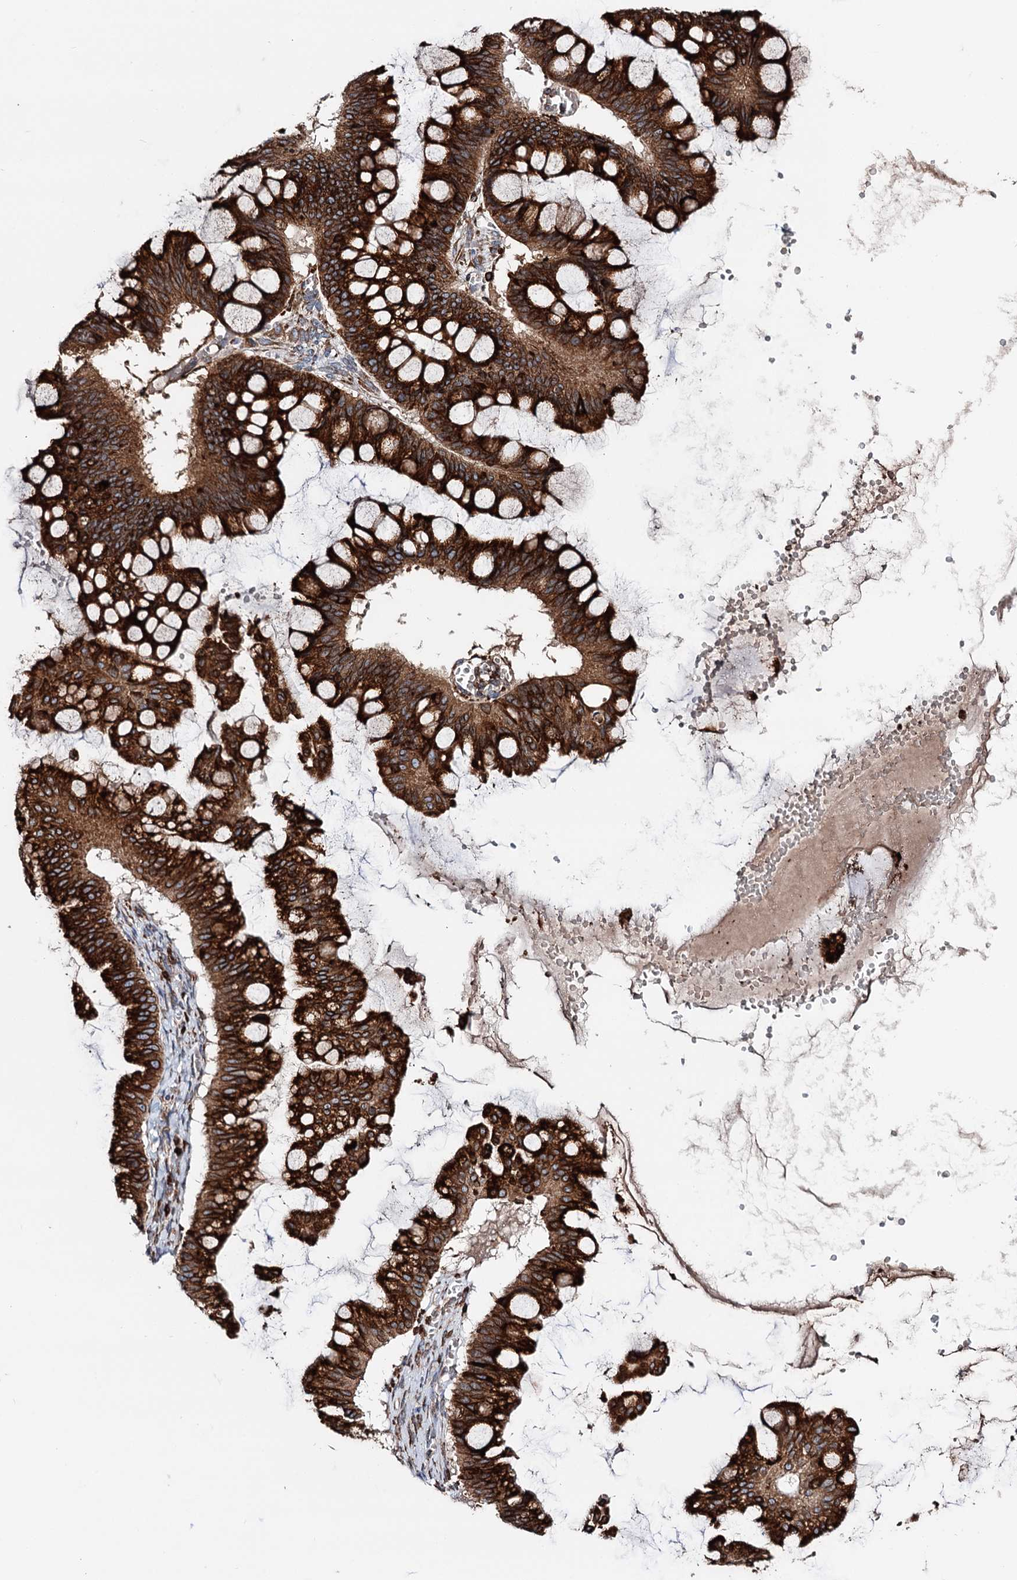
{"staining": {"intensity": "strong", "quantity": ">75%", "location": "cytoplasmic/membranous"}, "tissue": "ovarian cancer", "cell_type": "Tumor cells", "image_type": "cancer", "snomed": [{"axis": "morphology", "description": "Cystadenocarcinoma, mucinous, NOS"}, {"axis": "topography", "description": "Ovary"}], "caption": "Tumor cells reveal high levels of strong cytoplasmic/membranous staining in approximately >75% of cells in mucinous cystadenocarcinoma (ovarian).", "gene": "ERP29", "patient": {"sex": "female", "age": 73}}